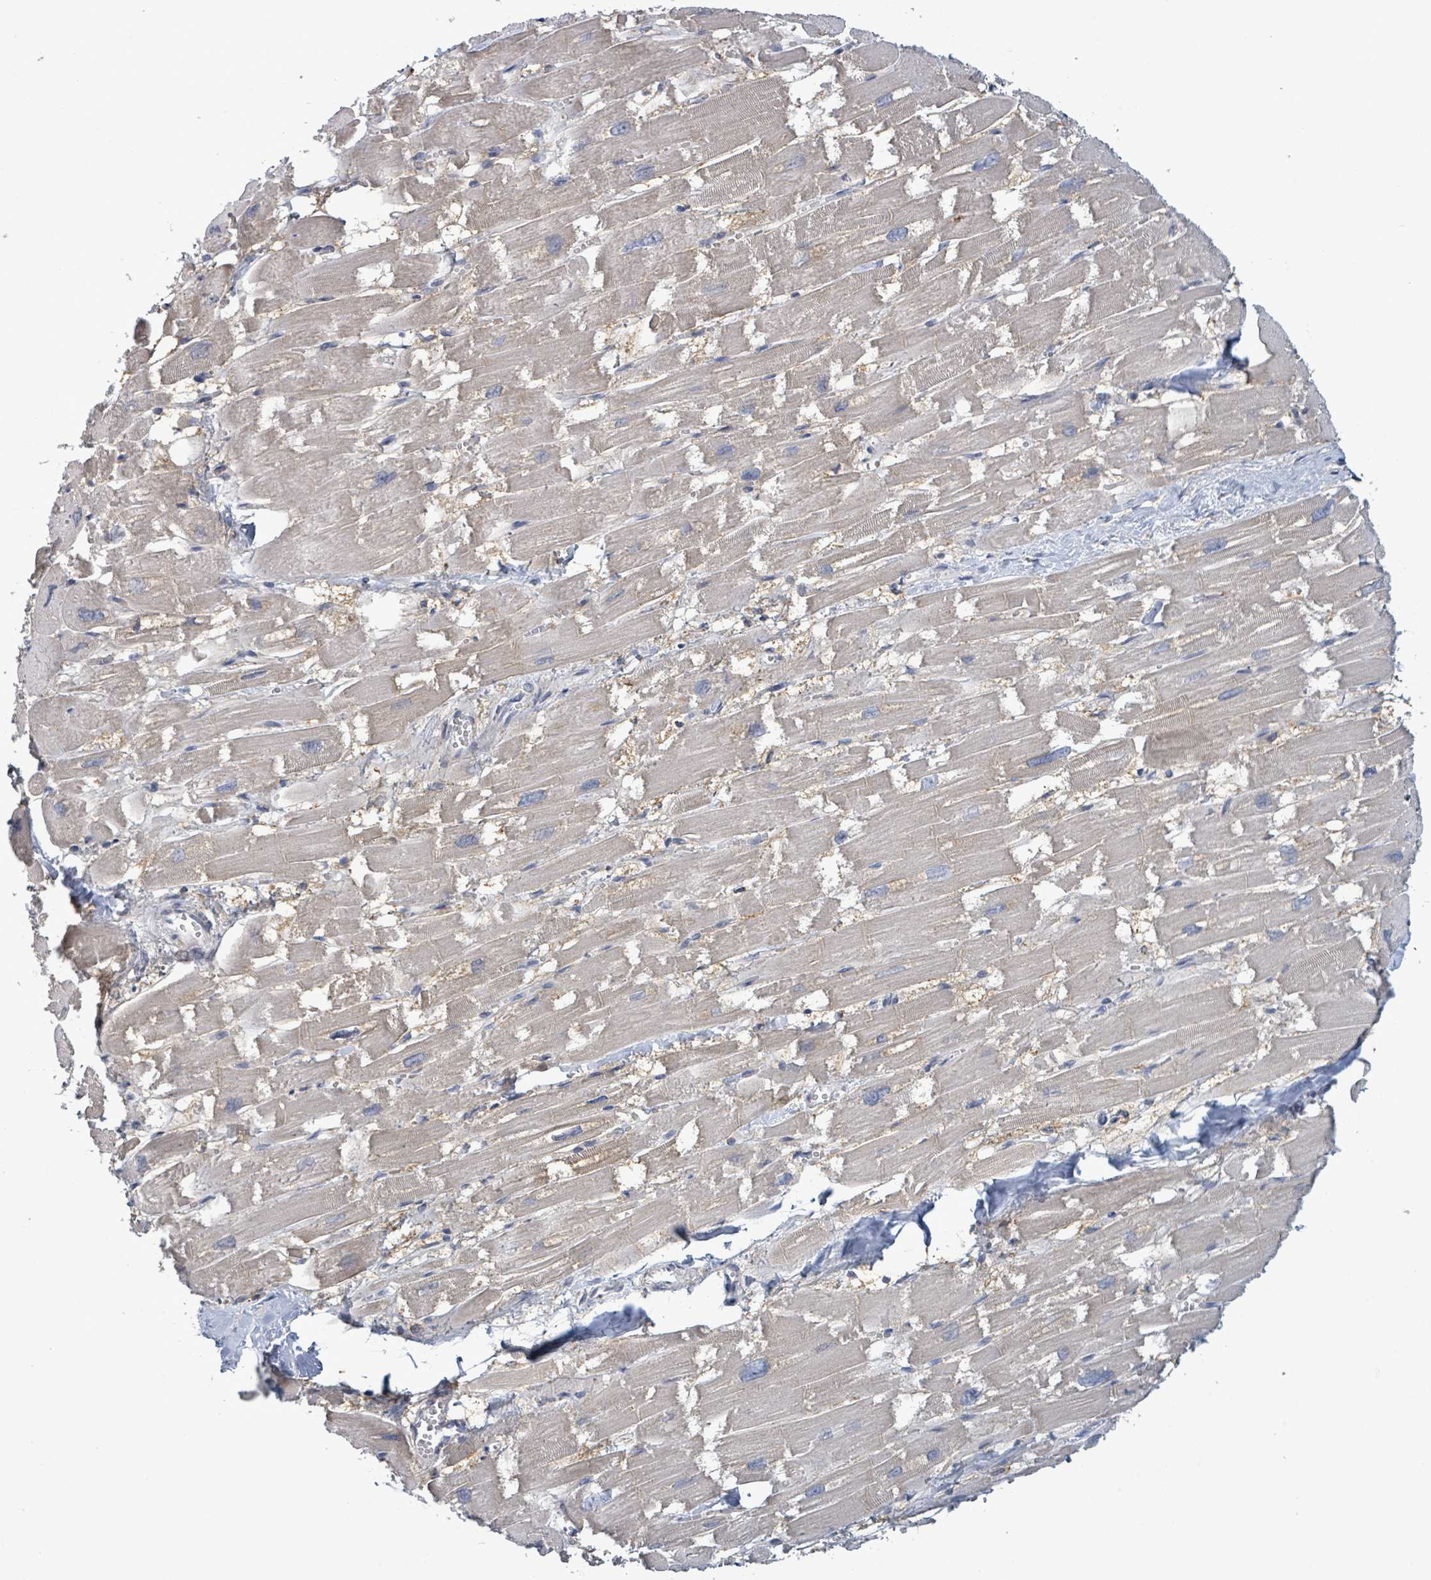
{"staining": {"intensity": "negative", "quantity": "none", "location": "none"}, "tissue": "heart muscle", "cell_type": "Cardiomyocytes", "image_type": "normal", "snomed": [{"axis": "morphology", "description": "Normal tissue, NOS"}, {"axis": "topography", "description": "Heart"}], "caption": "Immunohistochemistry (IHC) image of unremarkable human heart muscle stained for a protein (brown), which reveals no expression in cardiomyocytes.", "gene": "ATP13A1", "patient": {"sex": "male", "age": 54}}